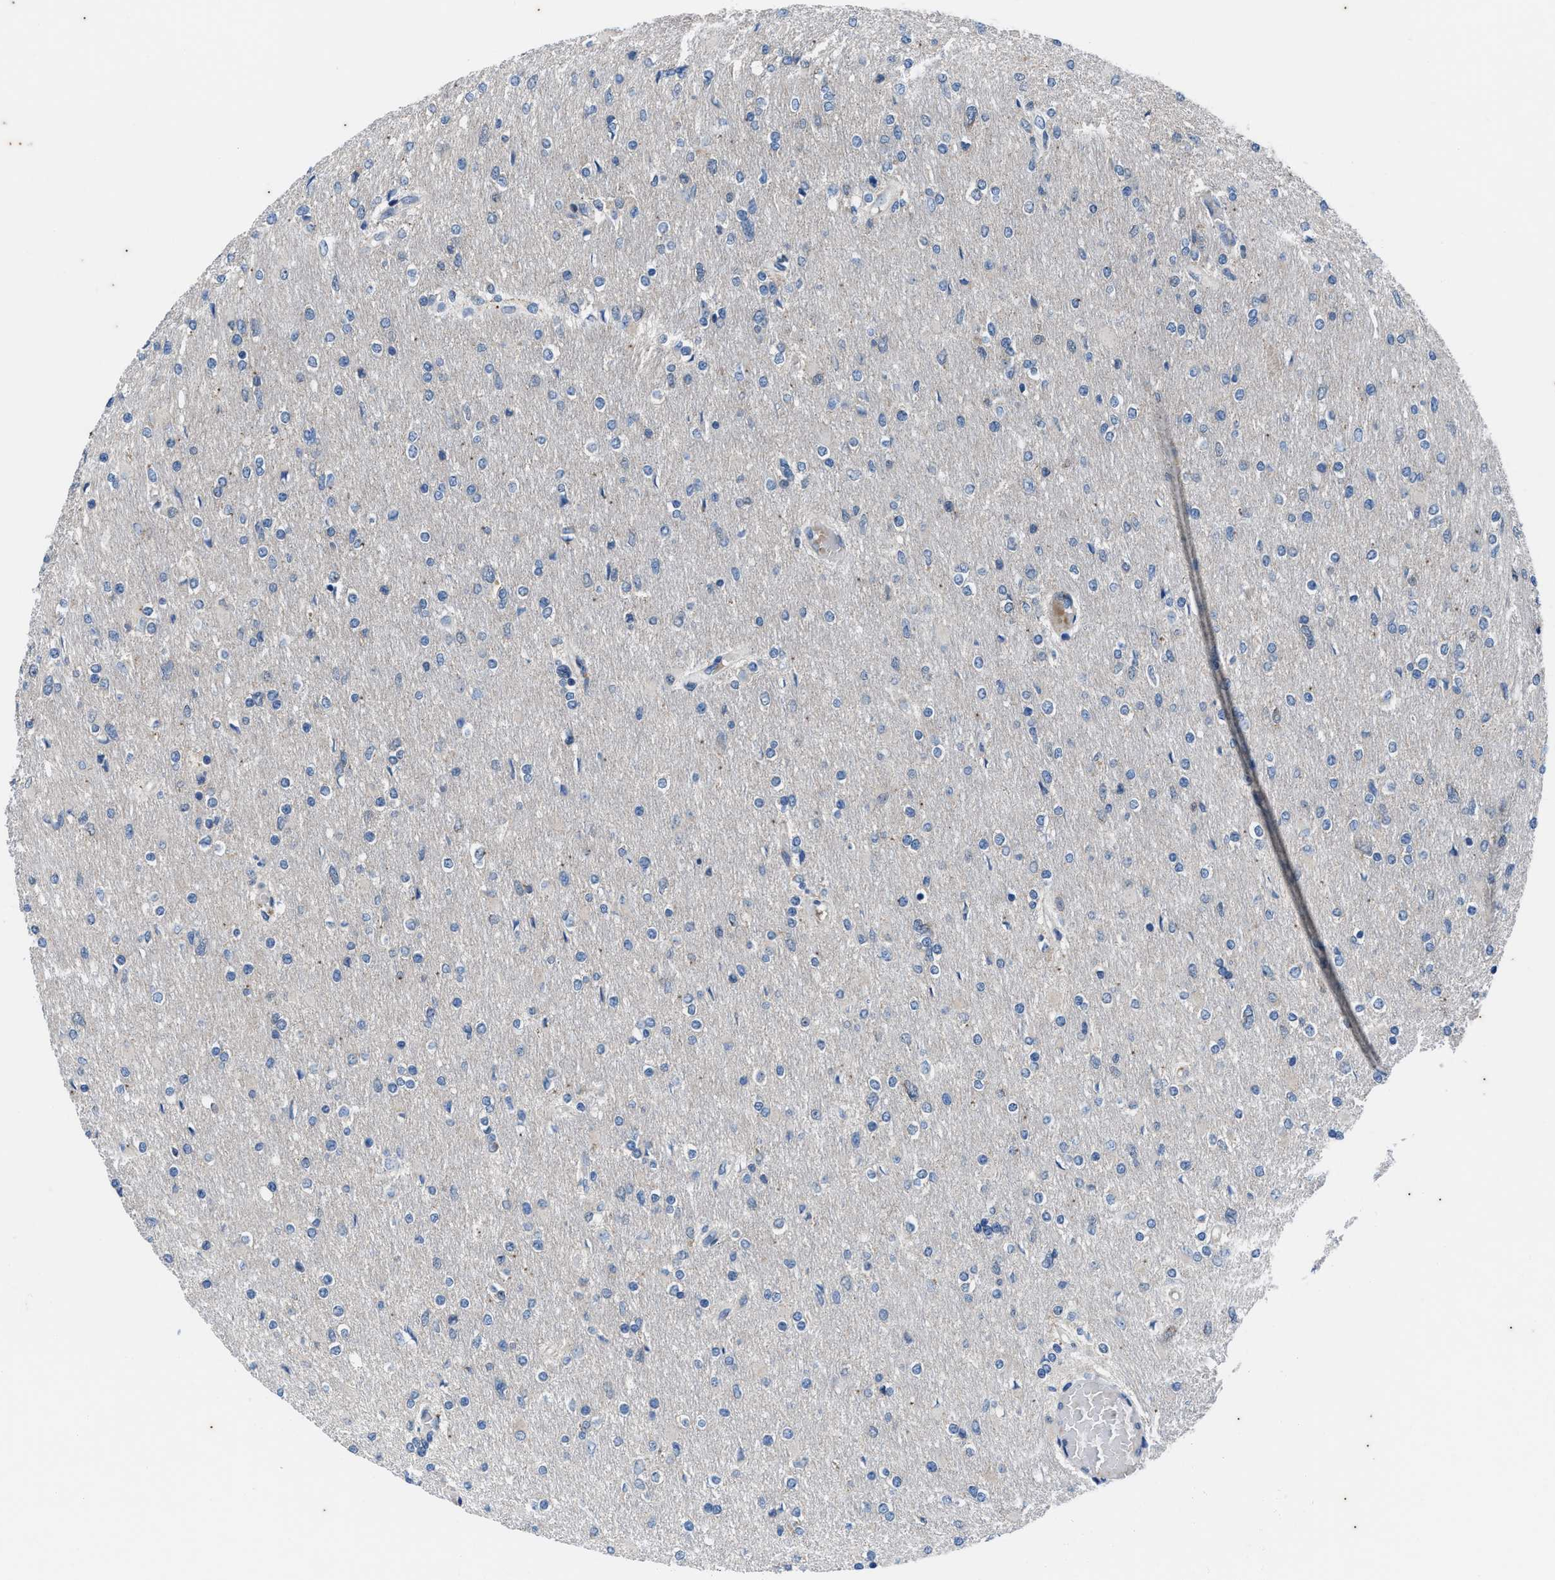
{"staining": {"intensity": "negative", "quantity": "none", "location": "none"}, "tissue": "glioma", "cell_type": "Tumor cells", "image_type": "cancer", "snomed": [{"axis": "morphology", "description": "Glioma, malignant, High grade"}, {"axis": "topography", "description": "Cerebral cortex"}], "caption": "DAB immunohistochemical staining of glioma displays no significant expression in tumor cells.", "gene": "KIF24", "patient": {"sex": "female", "age": 36}}